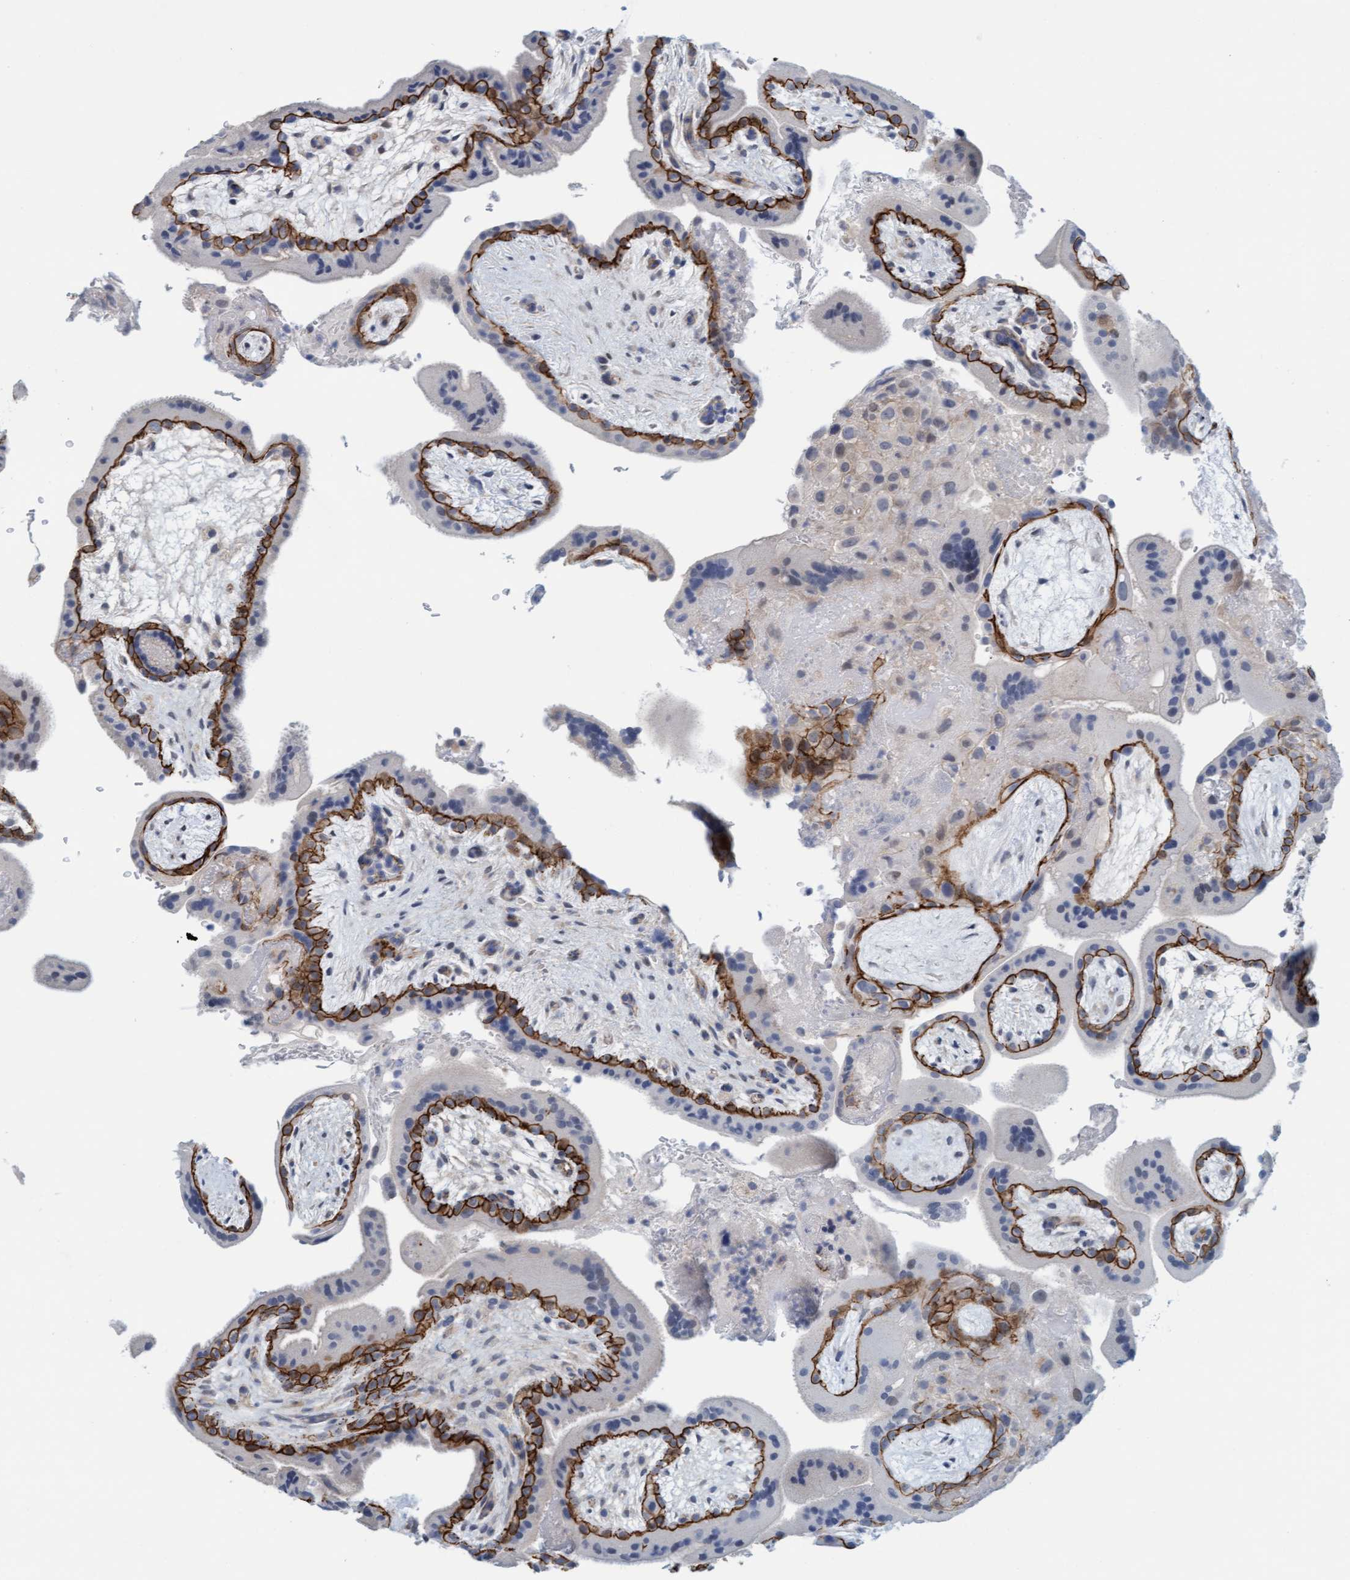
{"staining": {"intensity": "weak", "quantity": "25%-75%", "location": "cytoplasmic/membranous,nuclear"}, "tissue": "placenta", "cell_type": "Decidual cells", "image_type": "normal", "snomed": [{"axis": "morphology", "description": "Normal tissue, NOS"}, {"axis": "topography", "description": "Placenta"}], "caption": "Decidual cells show low levels of weak cytoplasmic/membranous,nuclear staining in approximately 25%-75% of cells in unremarkable human placenta. The staining was performed using DAB, with brown indicating positive protein expression. Nuclei are stained blue with hematoxylin.", "gene": "KRBA2", "patient": {"sex": "female", "age": 35}}